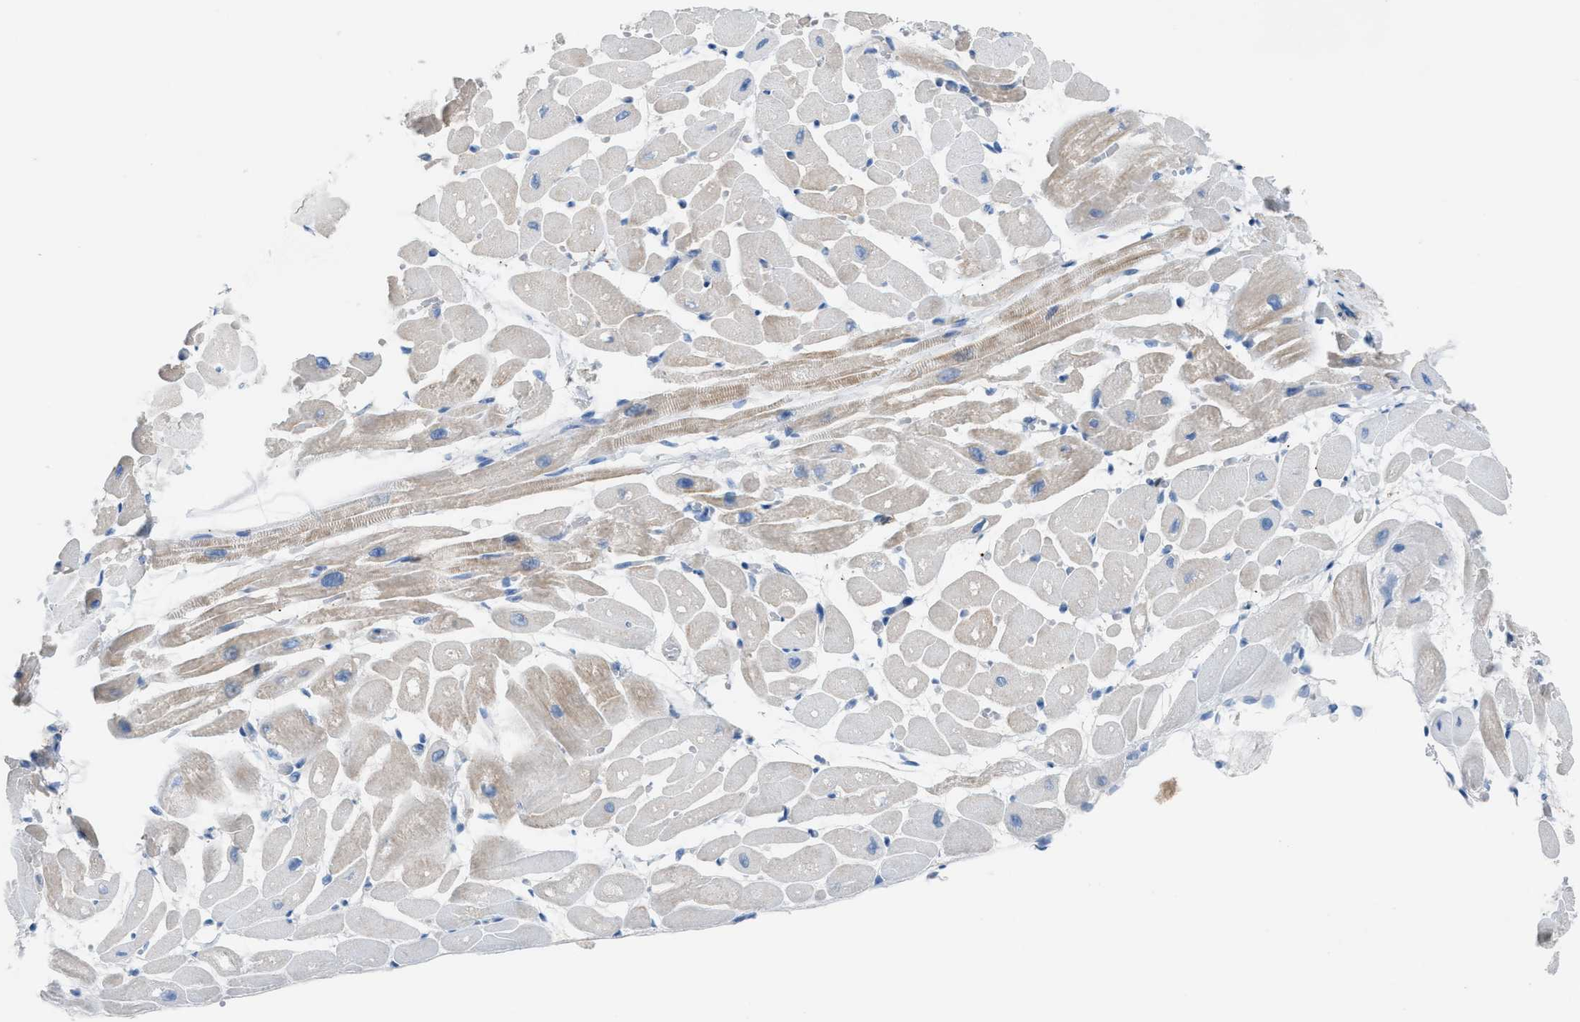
{"staining": {"intensity": "weak", "quantity": "25%-75%", "location": "cytoplasmic/membranous"}, "tissue": "heart muscle", "cell_type": "Cardiomyocytes", "image_type": "normal", "snomed": [{"axis": "morphology", "description": "Normal tissue, NOS"}, {"axis": "topography", "description": "Heart"}], "caption": "An immunohistochemistry micrograph of benign tissue is shown. Protein staining in brown shows weak cytoplasmic/membranous positivity in heart muscle within cardiomyocytes.", "gene": "ASPA", "patient": {"sex": "male", "age": 45}}